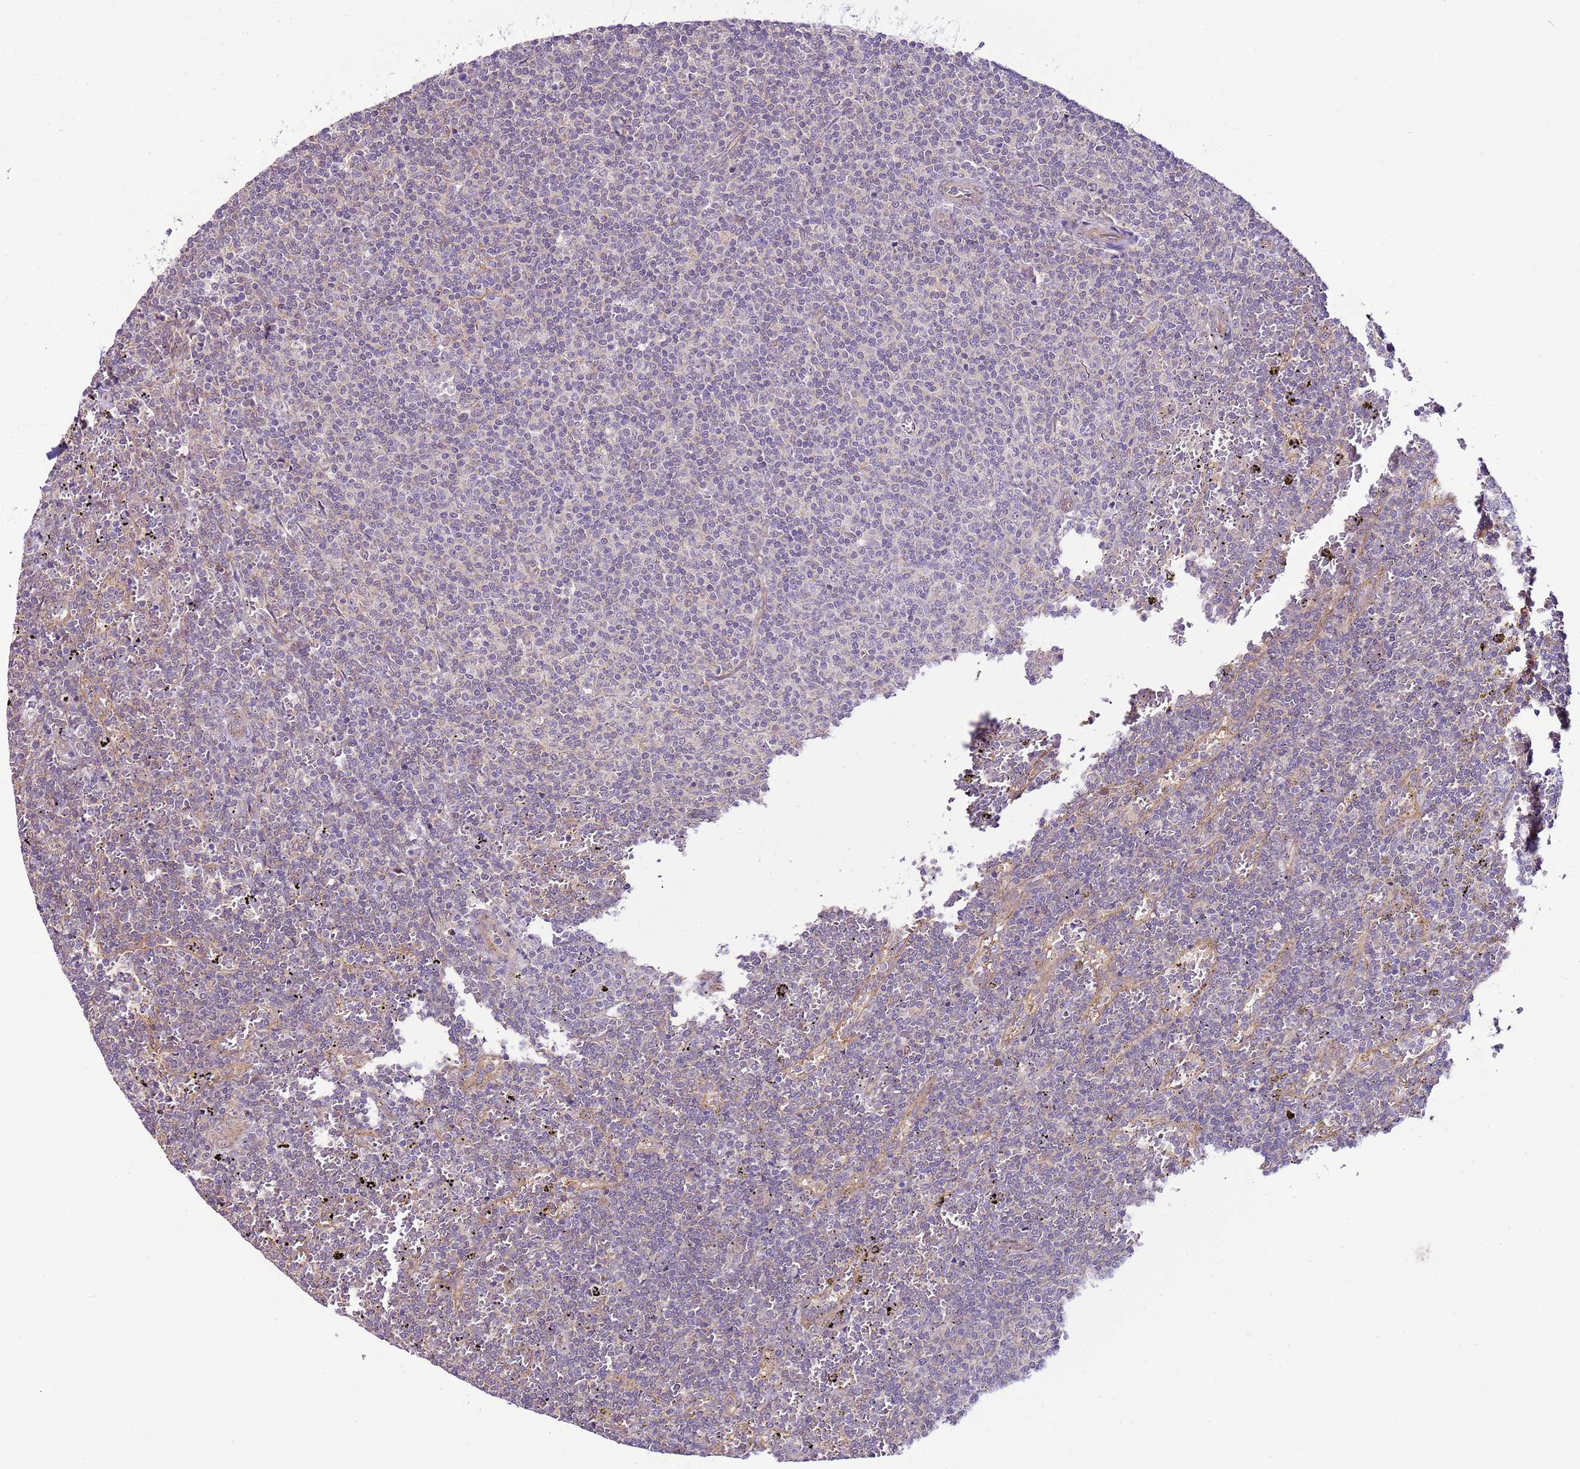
{"staining": {"intensity": "negative", "quantity": "none", "location": "none"}, "tissue": "lymphoma", "cell_type": "Tumor cells", "image_type": "cancer", "snomed": [{"axis": "morphology", "description": "Malignant lymphoma, non-Hodgkin's type, Low grade"}, {"axis": "topography", "description": "Spleen"}], "caption": "Immunohistochemistry of human lymphoma displays no staining in tumor cells.", "gene": "SCARA3", "patient": {"sex": "female", "age": 50}}